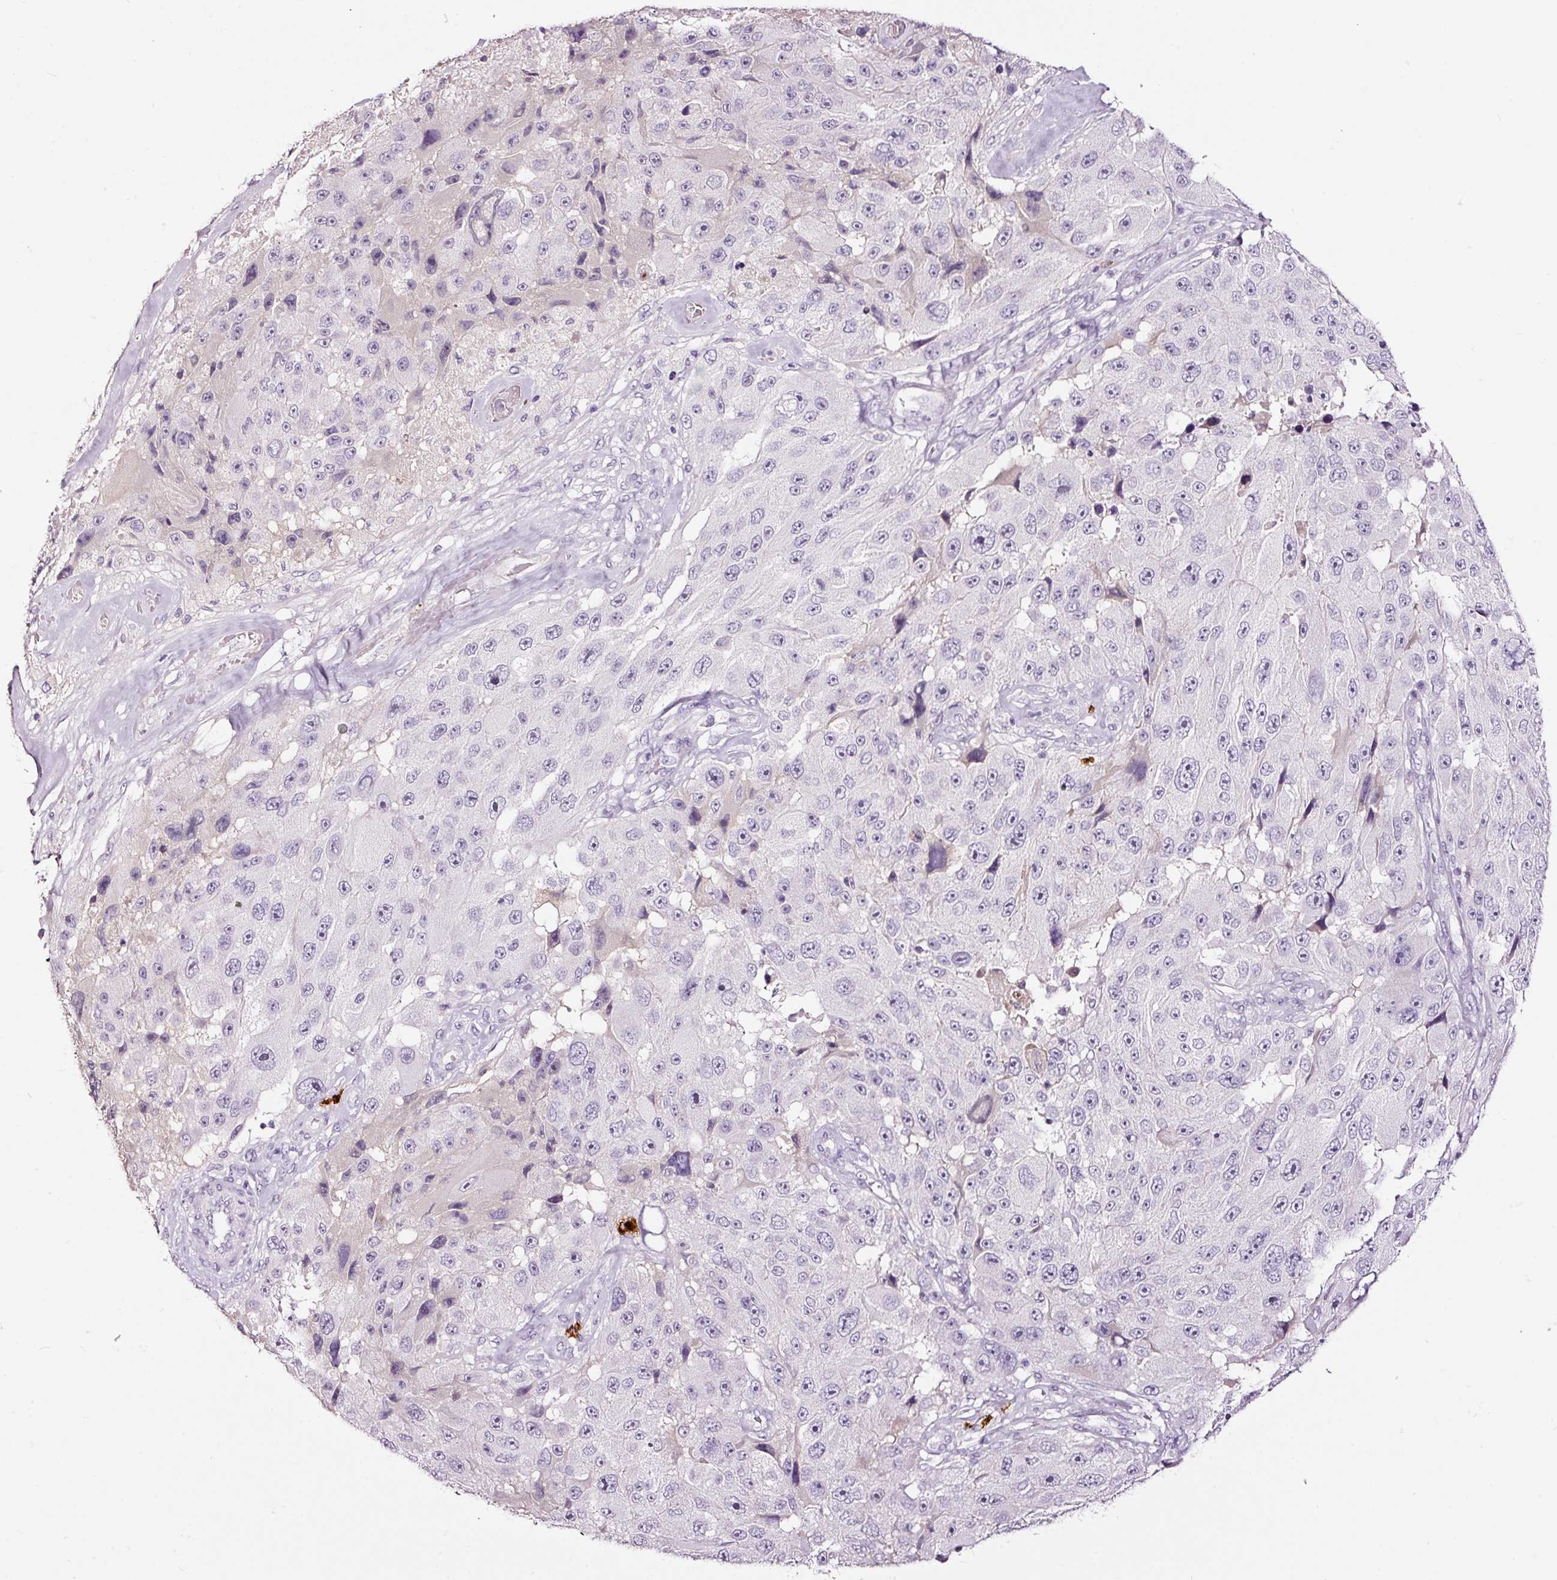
{"staining": {"intensity": "negative", "quantity": "none", "location": "none"}, "tissue": "melanoma", "cell_type": "Tumor cells", "image_type": "cancer", "snomed": [{"axis": "morphology", "description": "Malignant melanoma, Metastatic site"}, {"axis": "topography", "description": "Lymph node"}], "caption": "Protein analysis of melanoma reveals no significant expression in tumor cells.", "gene": "LAMP3", "patient": {"sex": "male", "age": 62}}